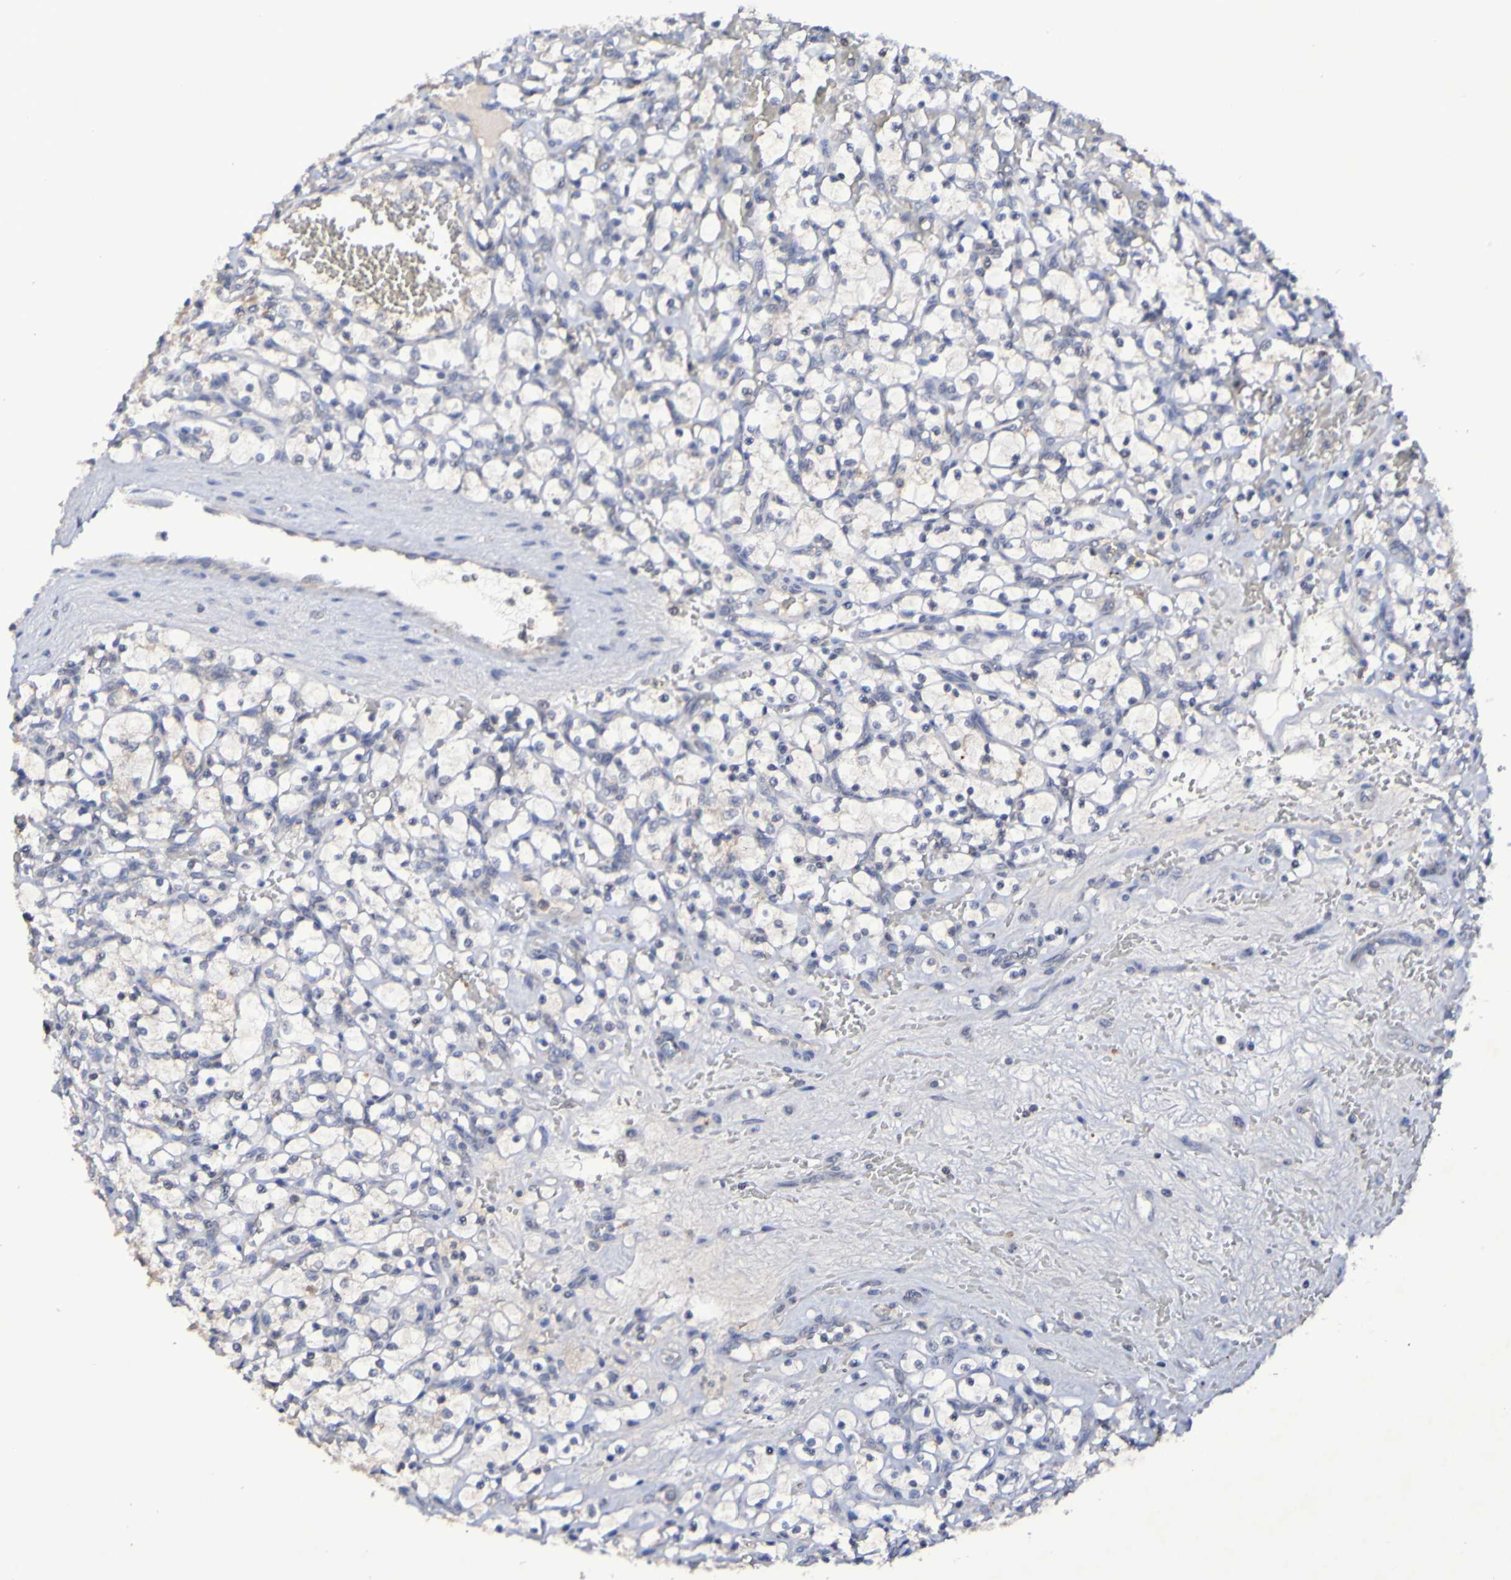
{"staining": {"intensity": "negative", "quantity": "none", "location": "none"}, "tissue": "renal cancer", "cell_type": "Tumor cells", "image_type": "cancer", "snomed": [{"axis": "morphology", "description": "Adenocarcinoma, NOS"}, {"axis": "topography", "description": "Kidney"}], "caption": "Immunohistochemical staining of human adenocarcinoma (renal) reveals no significant positivity in tumor cells.", "gene": "PTP4A2", "patient": {"sex": "female", "age": 69}}